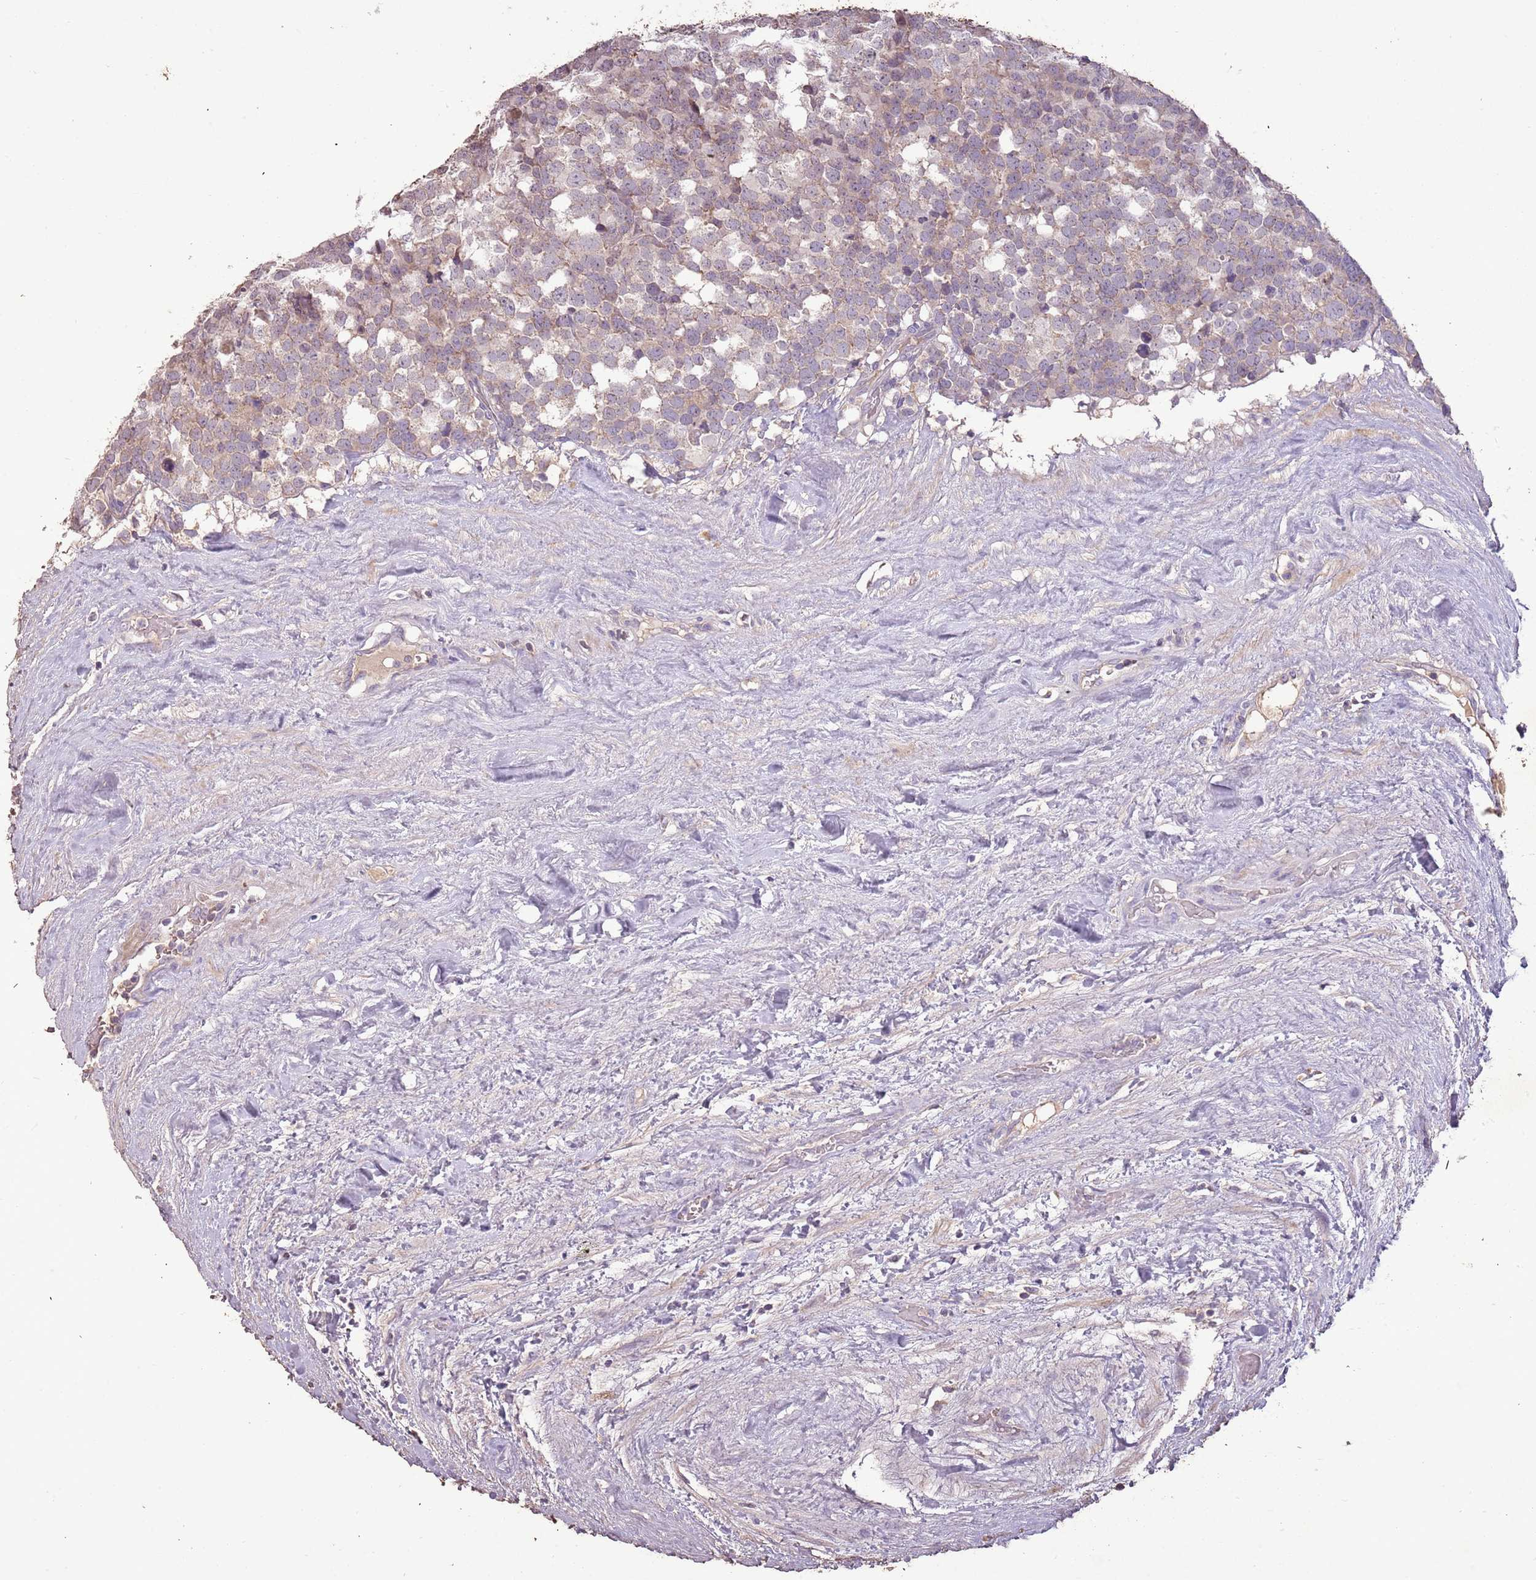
{"staining": {"intensity": "negative", "quantity": "none", "location": "none"}, "tissue": "testis cancer", "cell_type": "Tumor cells", "image_type": "cancer", "snomed": [{"axis": "morphology", "description": "Seminoma, NOS"}, {"axis": "topography", "description": "Testis"}], "caption": "Immunohistochemistry (IHC) of human testis cancer (seminoma) exhibits no staining in tumor cells.", "gene": "FECH", "patient": {"sex": "male", "age": 71}}